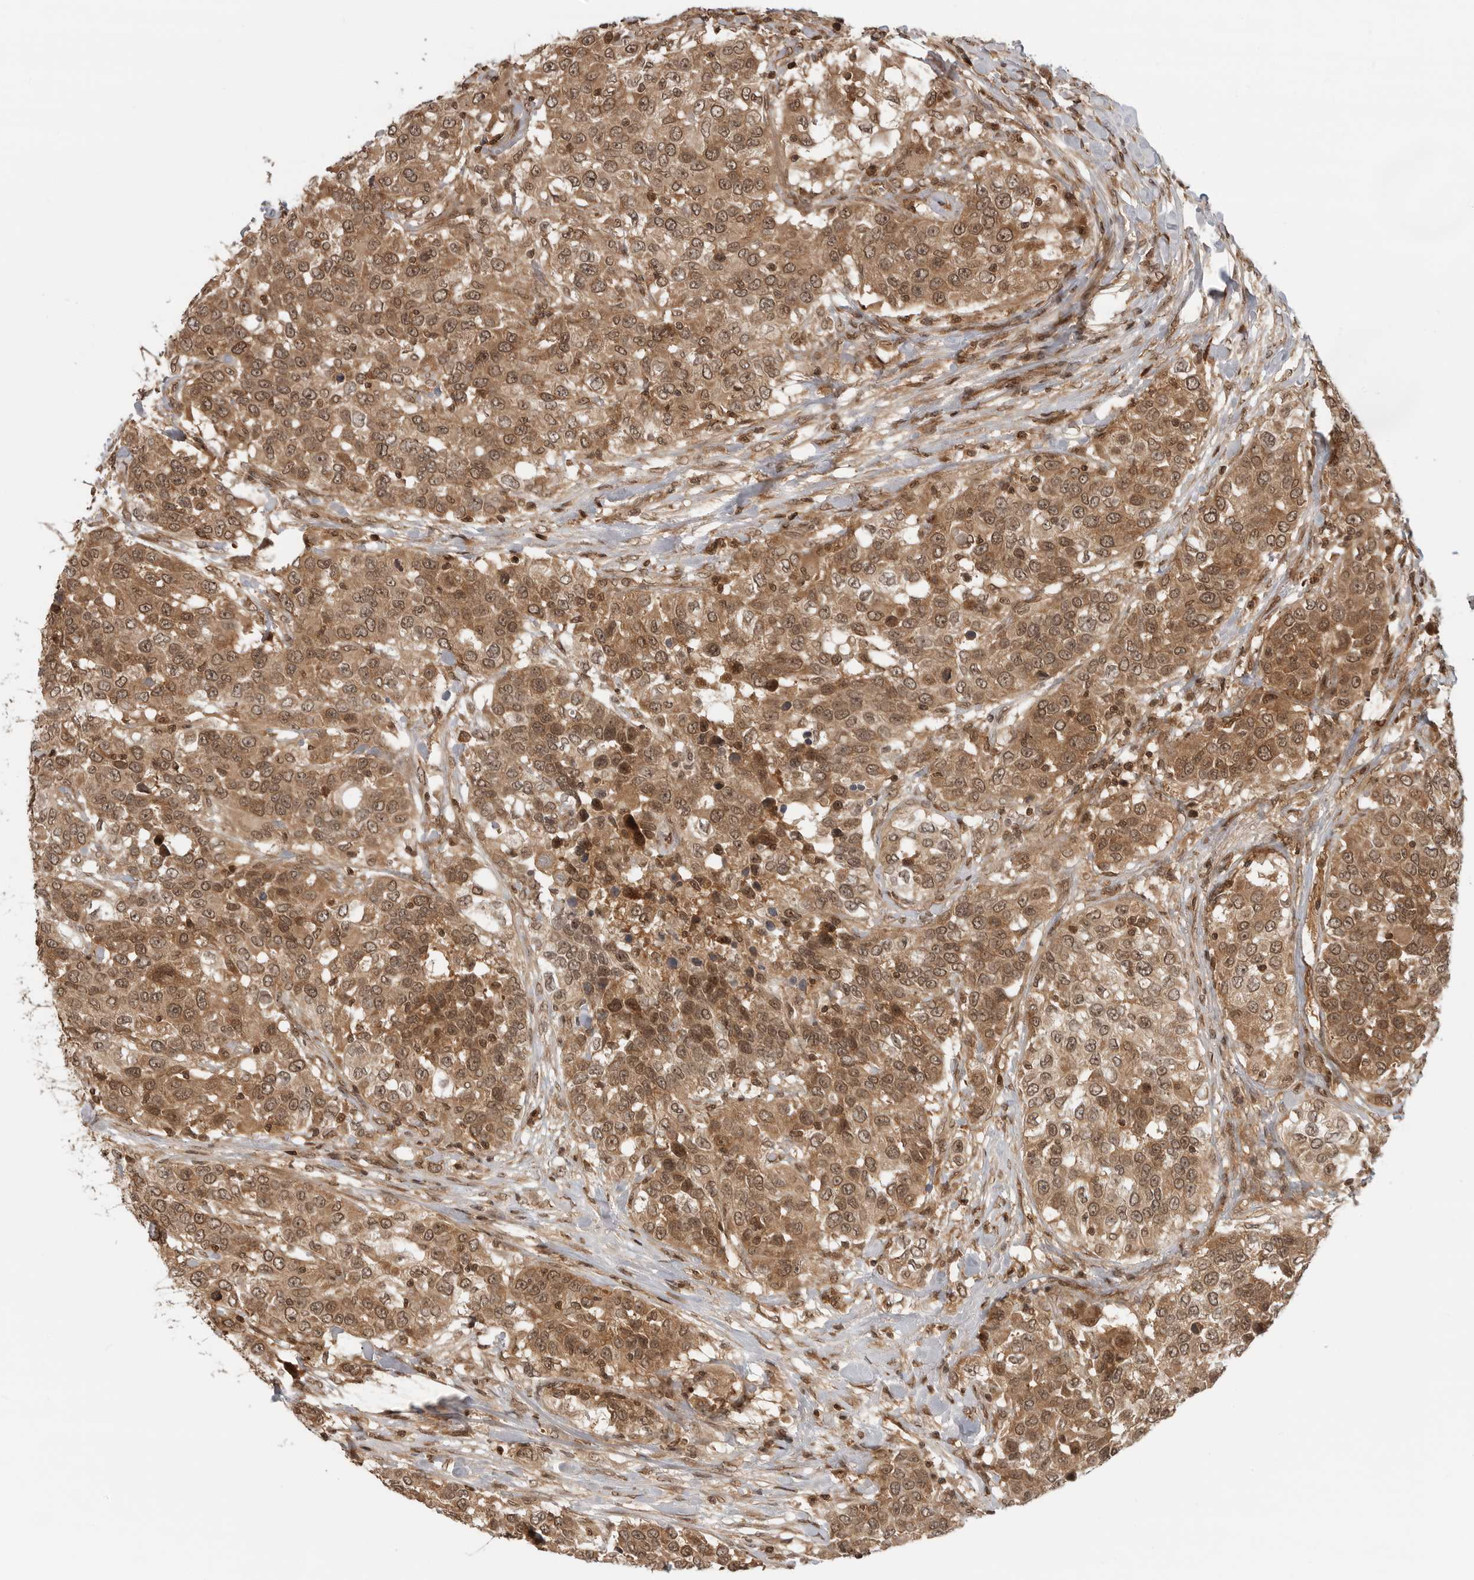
{"staining": {"intensity": "moderate", "quantity": ">75%", "location": "cytoplasmic/membranous,nuclear"}, "tissue": "urothelial cancer", "cell_type": "Tumor cells", "image_type": "cancer", "snomed": [{"axis": "morphology", "description": "Urothelial carcinoma, High grade"}, {"axis": "topography", "description": "Urinary bladder"}], "caption": "A brown stain labels moderate cytoplasmic/membranous and nuclear positivity of a protein in urothelial carcinoma (high-grade) tumor cells.", "gene": "SZRD1", "patient": {"sex": "female", "age": 80}}